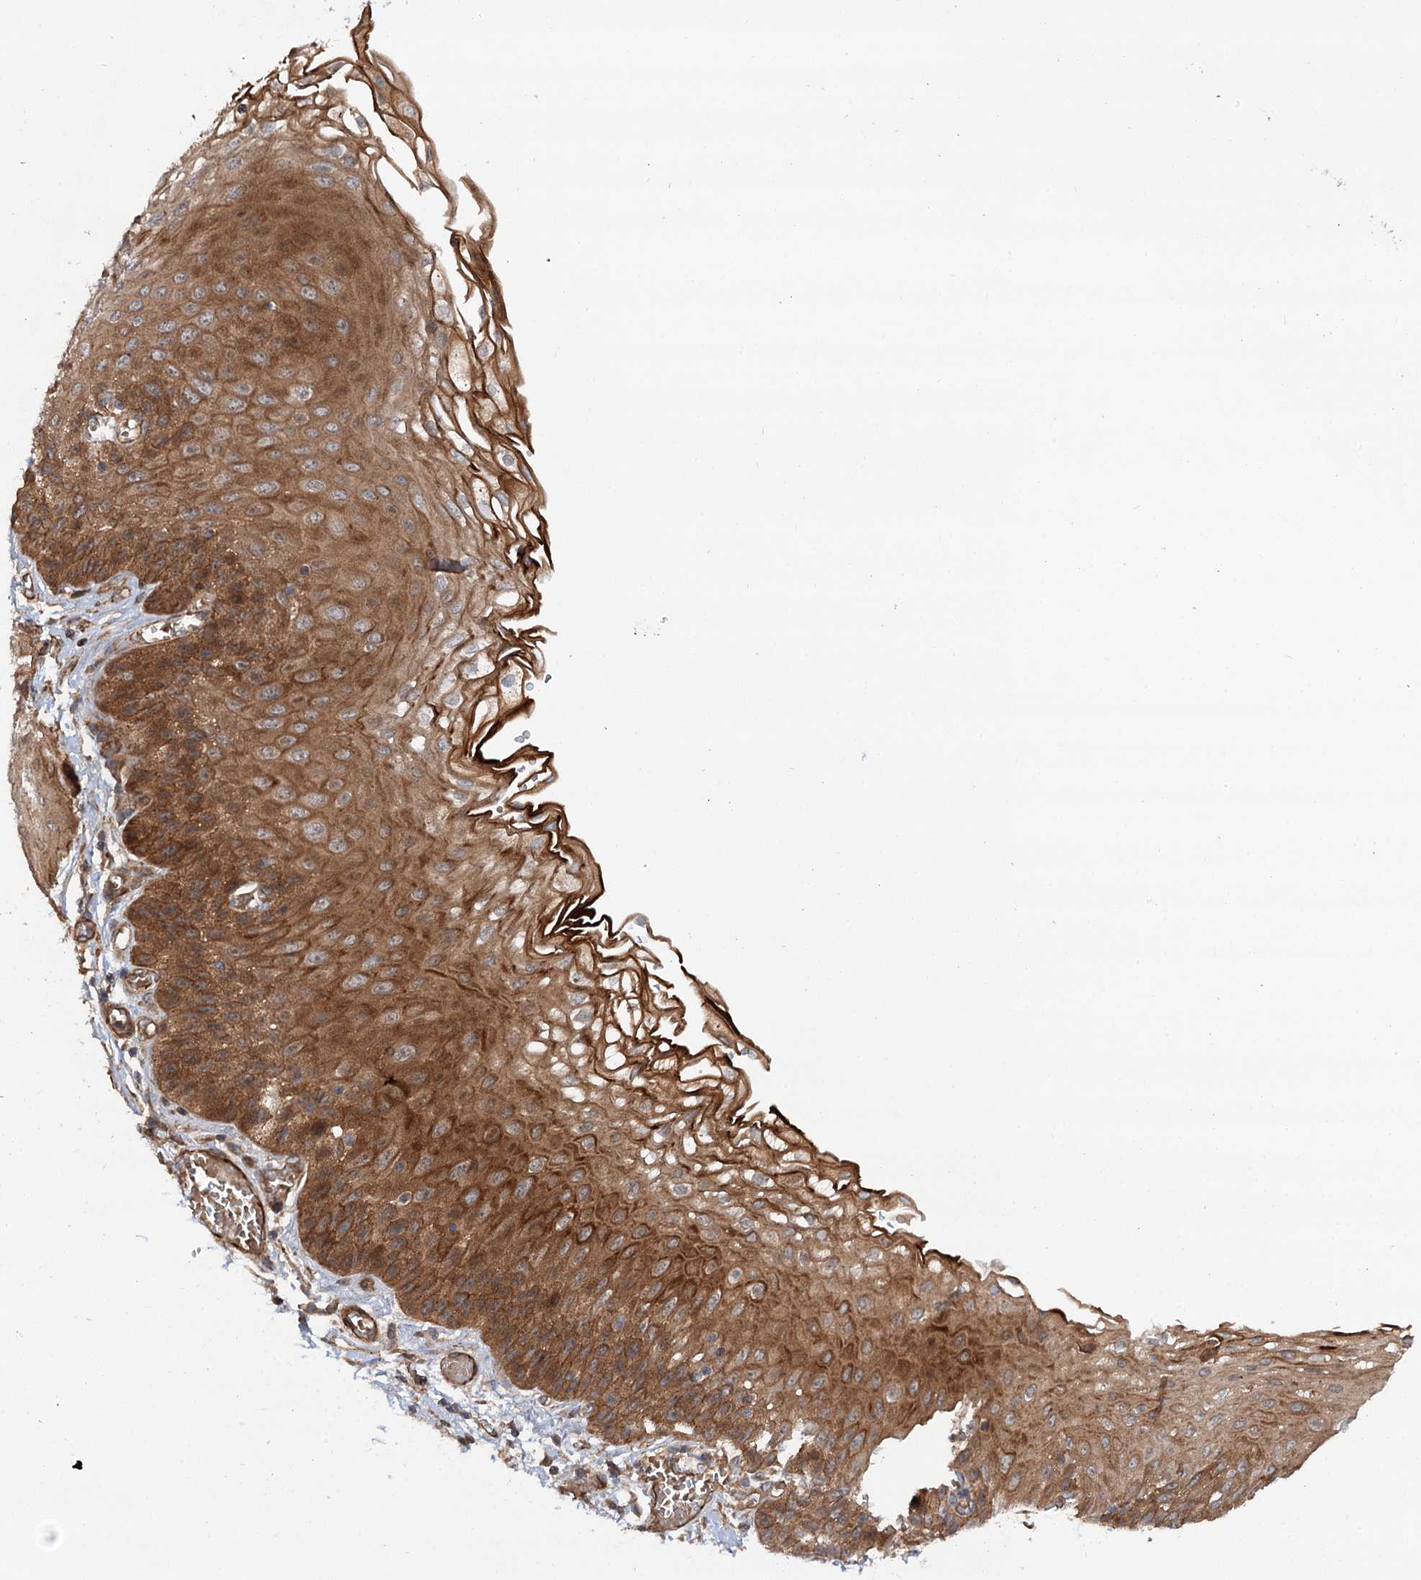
{"staining": {"intensity": "strong", "quantity": ">75%", "location": "cytoplasmic/membranous"}, "tissue": "esophagus", "cell_type": "Squamous epithelial cells", "image_type": "normal", "snomed": [{"axis": "morphology", "description": "Normal tissue, NOS"}, {"axis": "topography", "description": "Esophagus"}], "caption": "This histopathology image demonstrates immunohistochemistry (IHC) staining of benign esophagus, with high strong cytoplasmic/membranous expression in approximately >75% of squamous epithelial cells.", "gene": "ADGRG4", "patient": {"sex": "male", "age": 81}}